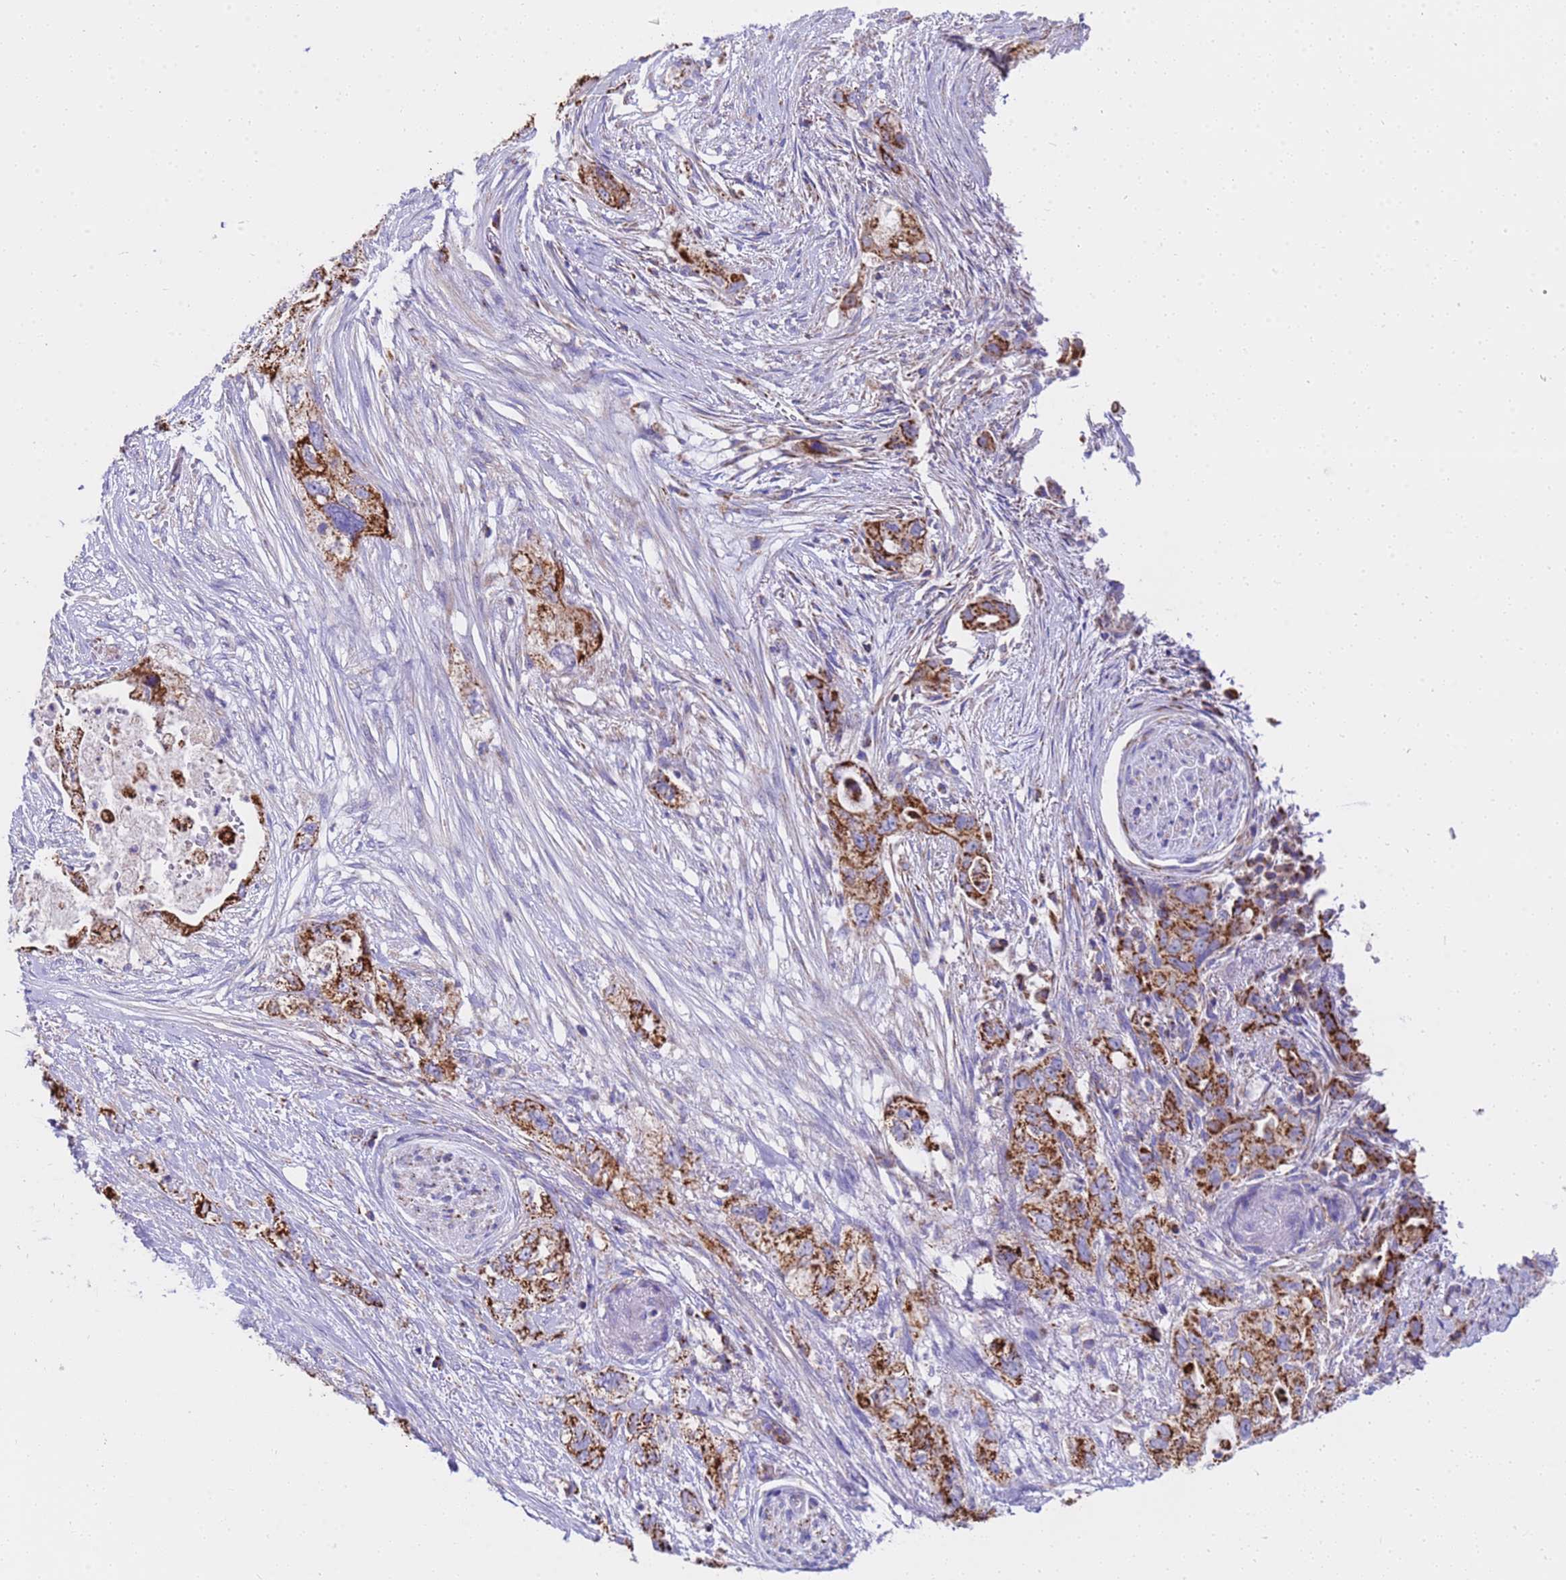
{"staining": {"intensity": "strong", "quantity": ">75%", "location": "cytoplasmic/membranous"}, "tissue": "pancreatic cancer", "cell_type": "Tumor cells", "image_type": "cancer", "snomed": [{"axis": "morphology", "description": "Adenocarcinoma, NOS"}, {"axis": "topography", "description": "Pancreas"}], "caption": "A brown stain labels strong cytoplasmic/membranous expression of a protein in human pancreatic cancer tumor cells.", "gene": "RNF165", "patient": {"sex": "female", "age": 73}}